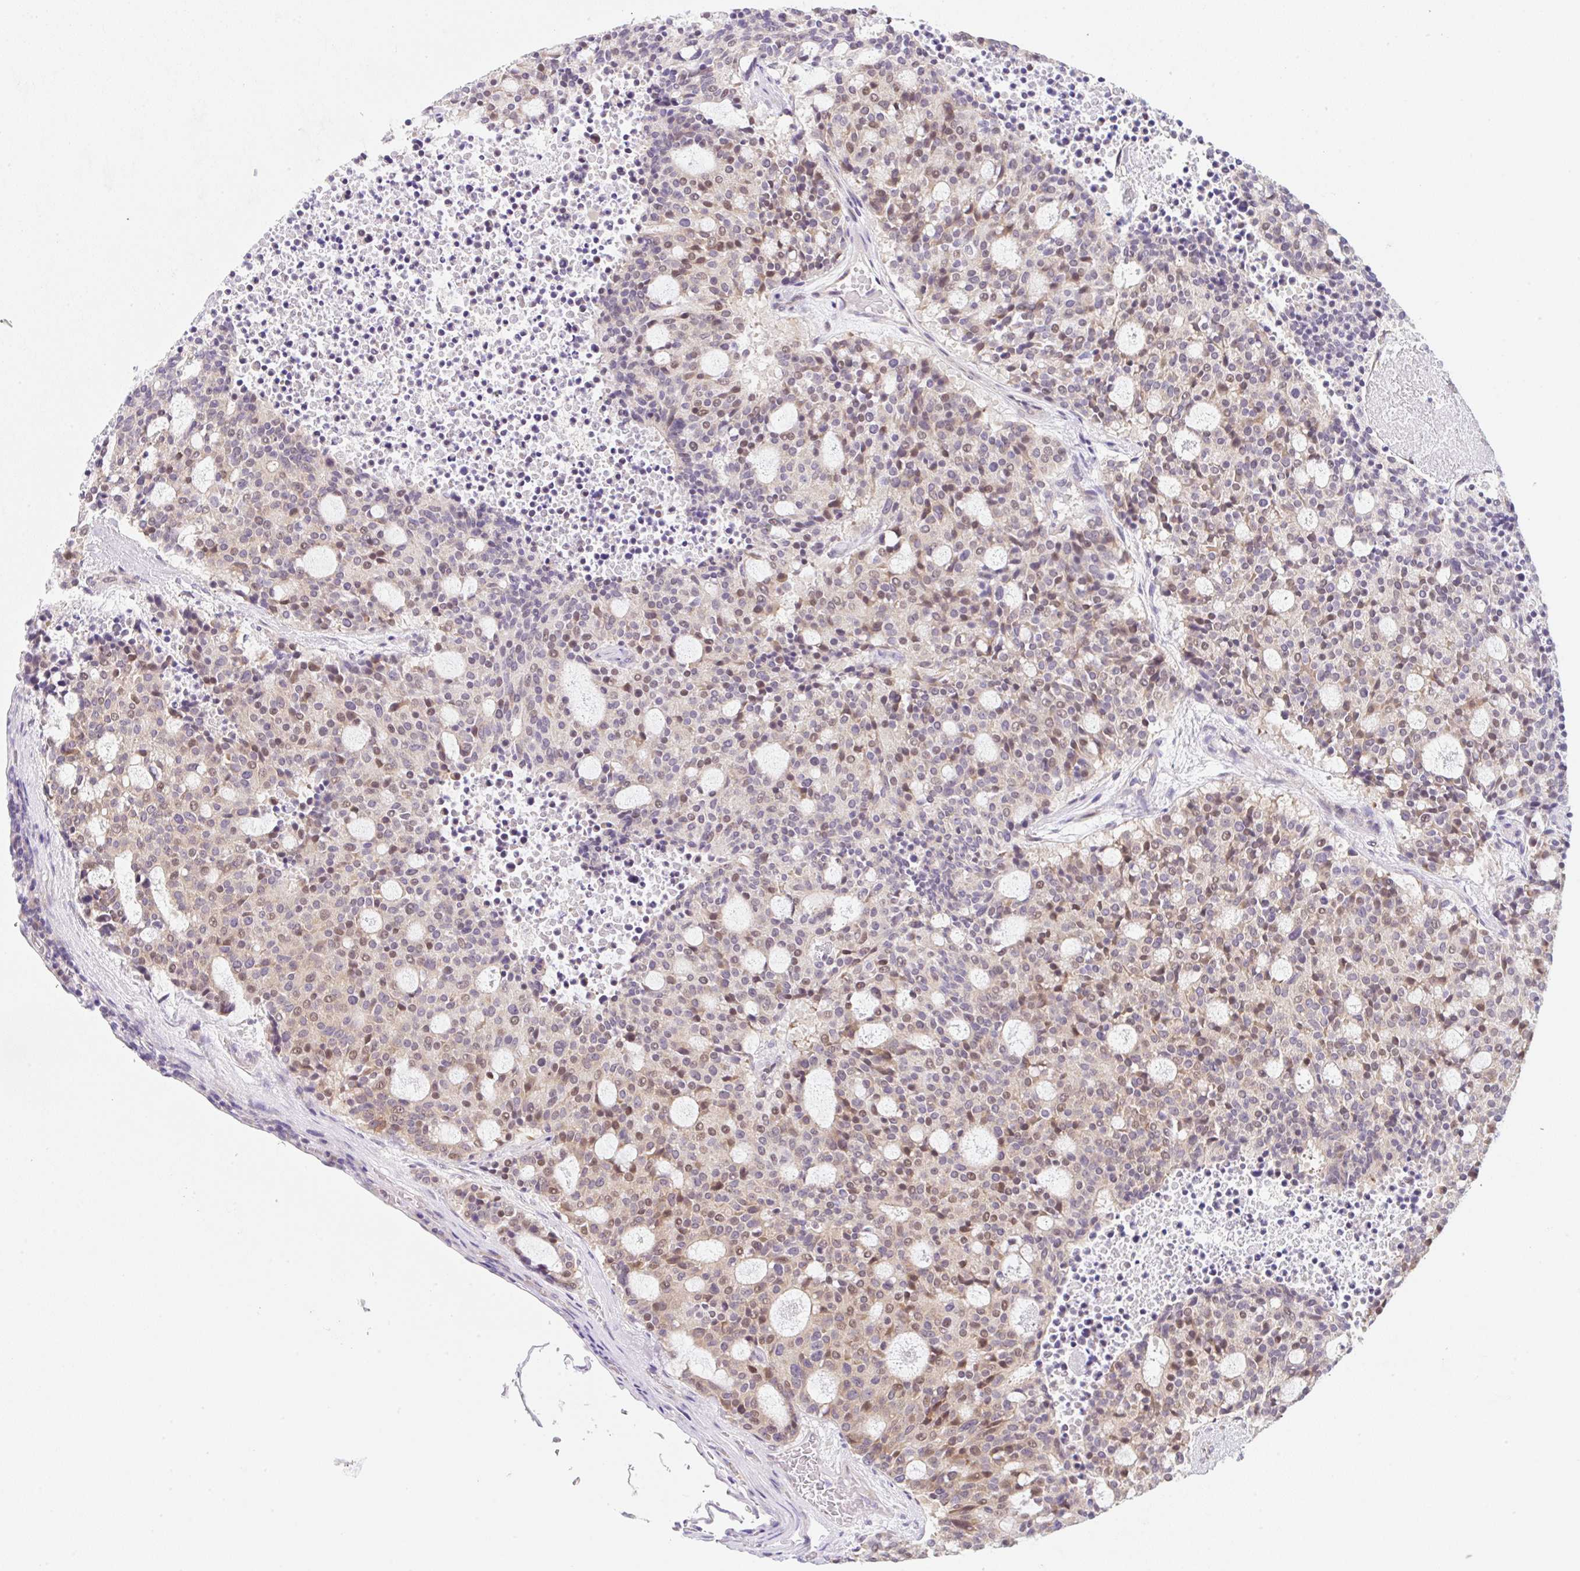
{"staining": {"intensity": "moderate", "quantity": "25%-75%", "location": "nuclear"}, "tissue": "carcinoid", "cell_type": "Tumor cells", "image_type": "cancer", "snomed": [{"axis": "morphology", "description": "Carcinoid, malignant, NOS"}, {"axis": "topography", "description": "Pancreas"}], "caption": "Protein staining displays moderate nuclear staining in approximately 25%-75% of tumor cells in carcinoid.", "gene": "TBPL2", "patient": {"sex": "female", "age": 54}}